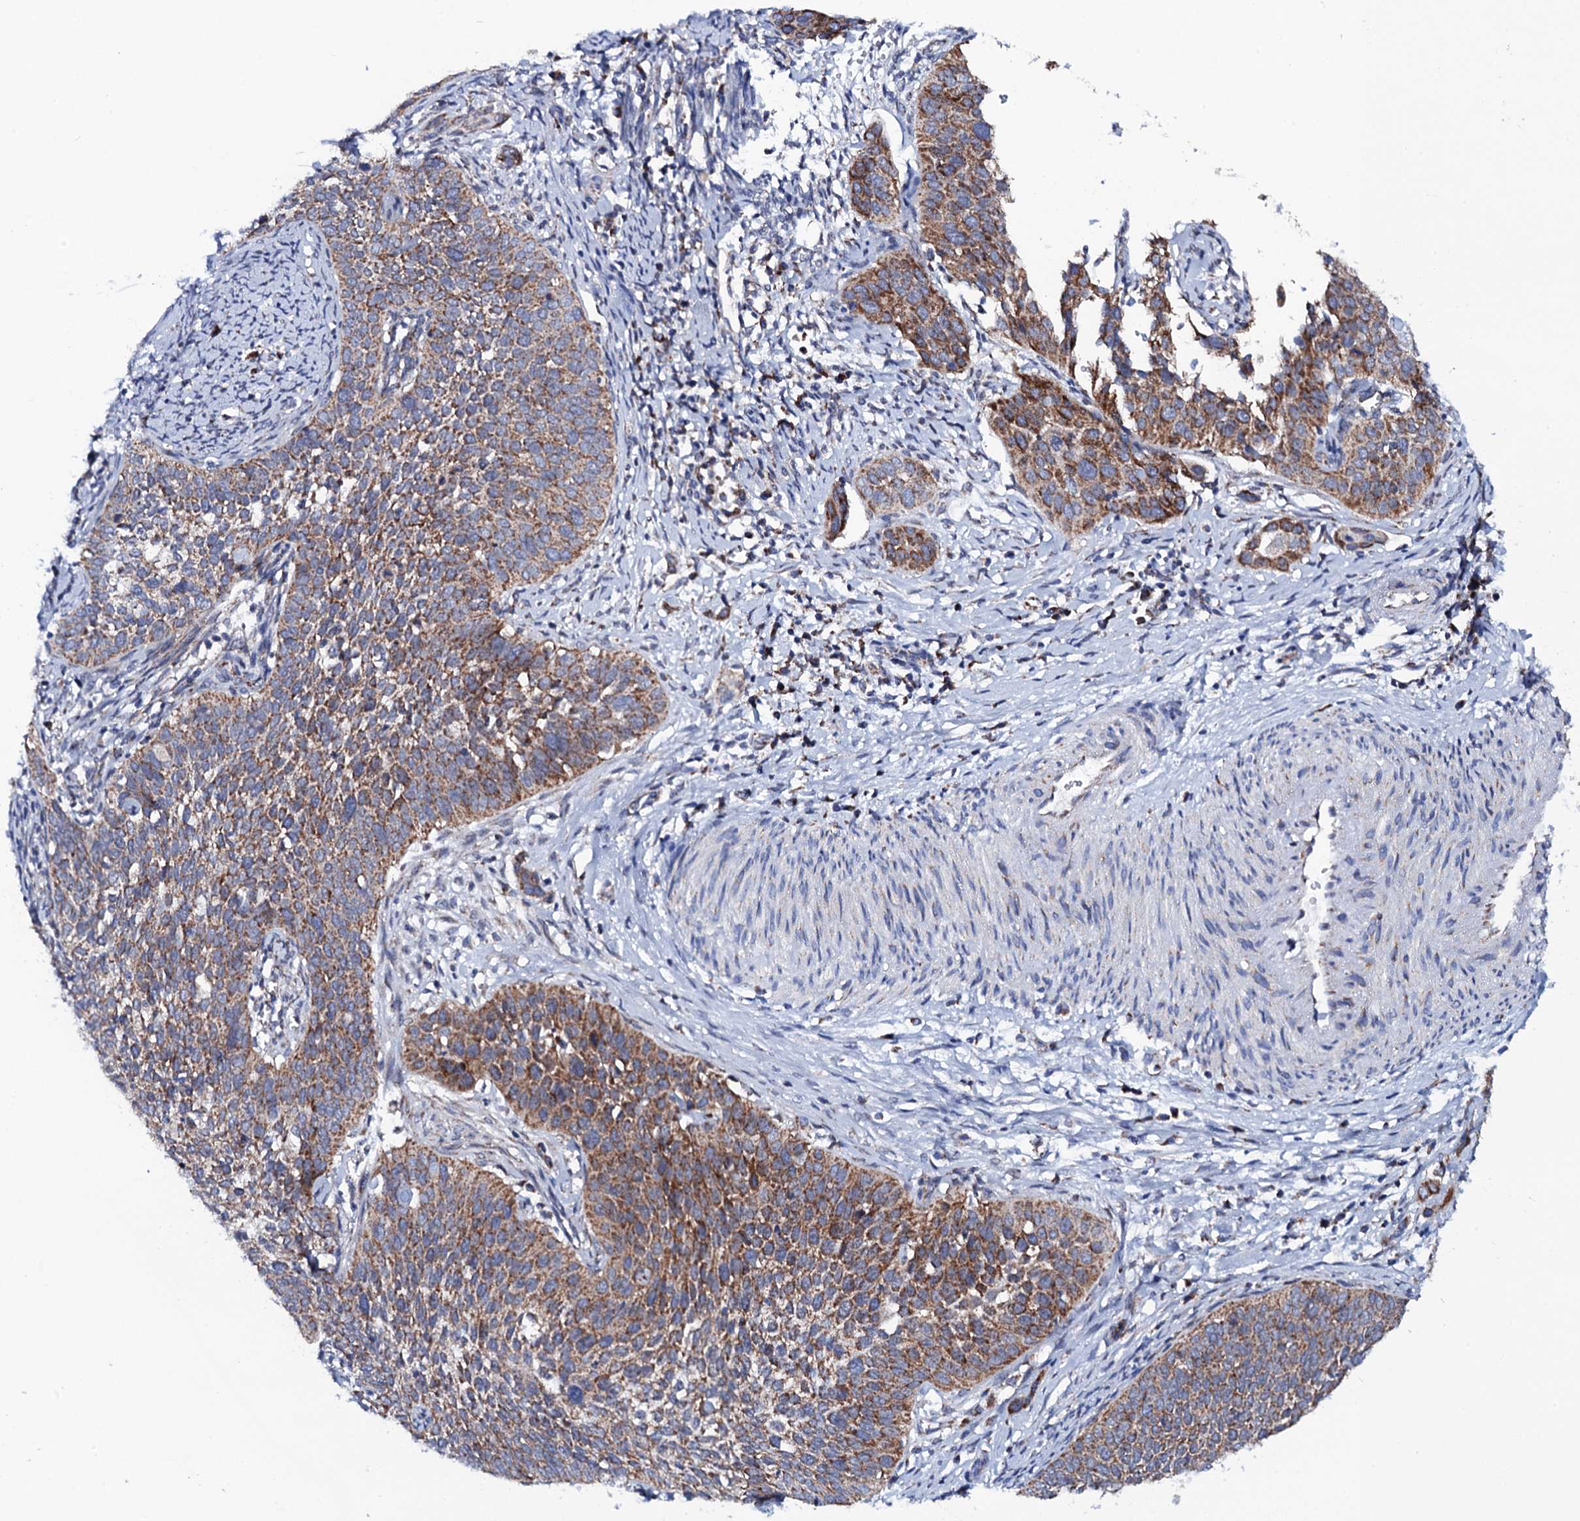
{"staining": {"intensity": "moderate", "quantity": "25%-75%", "location": "cytoplasmic/membranous"}, "tissue": "cervical cancer", "cell_type": "Tumor cells", "image_type": "cancer", "snomed": [{"axis": "morphology", "description": "Squamous cell carcinoma, NOS"}, {"axis": "topography", "description": "Cervix"}], "caption": "Tumor cells display medium levels of moderate cytoplasmic/membranous expression in about 25%-75% of cells in human squamous cell carcinoma (cervical).", "gene": "PTCD3", "patient": {"sex": "female", "age": 34}}